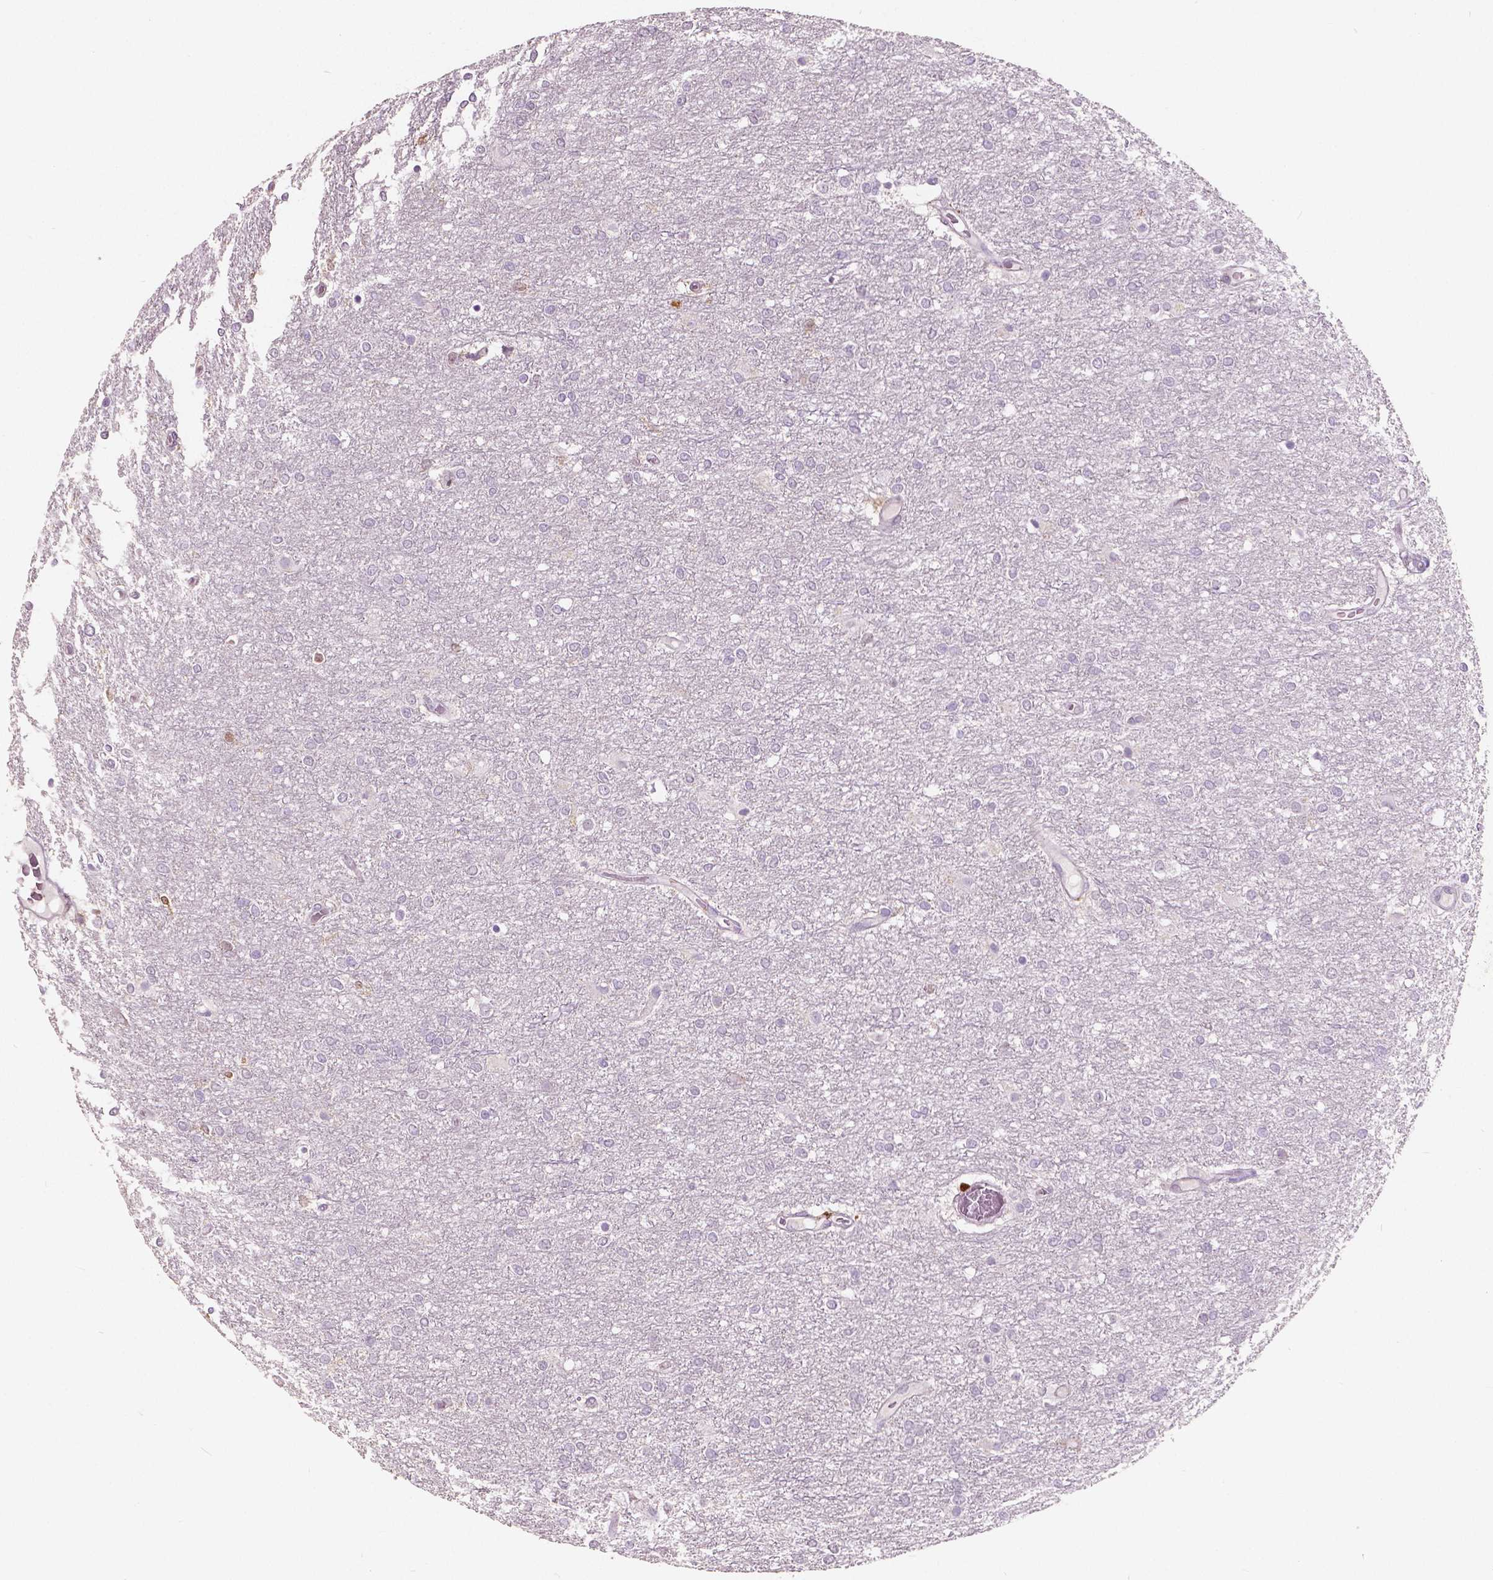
{"staining": {"intensity": "negative", "quantity": "none", "location": "none"}, "tissue": "glioma", "cell_type": "Tumor cells", "image_type": "cancer", "snomed": [{"axis": "morphology", "description": "Glioma, malignant, High grade"}, {"axis": "topography", "description": "Brain"}], "caption": "Photomicrograph shows no significant protein staining in tumor cells of malignant high-grade glioma.", "gene": "S100A4", "patient": {"sex": "female", "age": 61}}